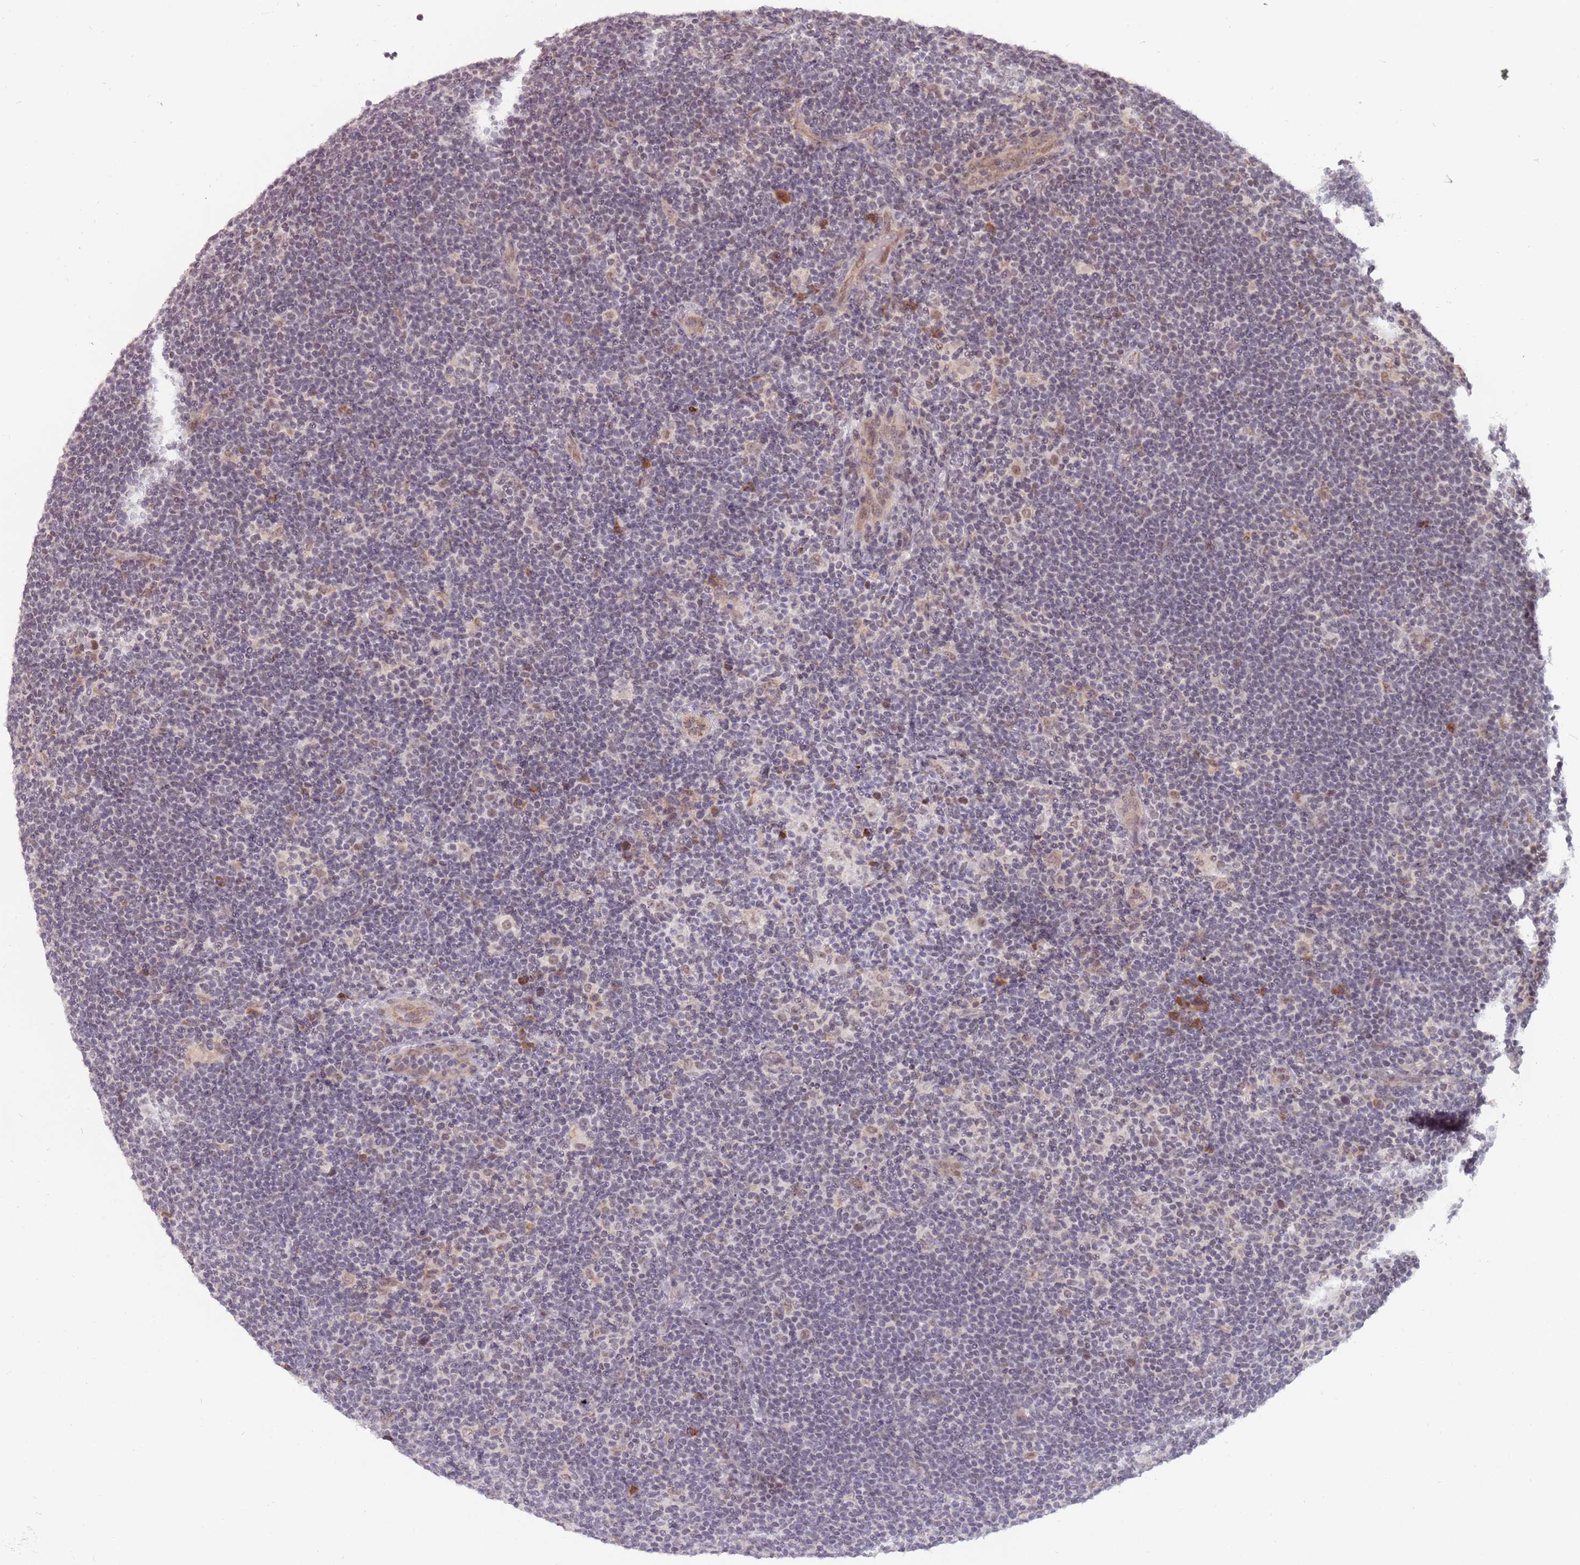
{"staining": {"intensity": "weak", "quantity": "25%-75%", "location": "cytoplasmic/membranous,nuclear"}, "tissue": "lymphoma", "cell_type": "Tumor cells", "image_type": "cancer", "snomed": [{"axis": "morphology", "description": "Hodgkin's disease, NOS"}, {"axis": "topography", "description": "Lymph node"}], "caption": "Protein expression analysis of human lymphoma reveals weak cytoplasmic/membranous and nuclear expression in approximately 25%-75% of tumor cells.", "gene": "BARD1", "patient": {"sex": "female", "age": 57}}